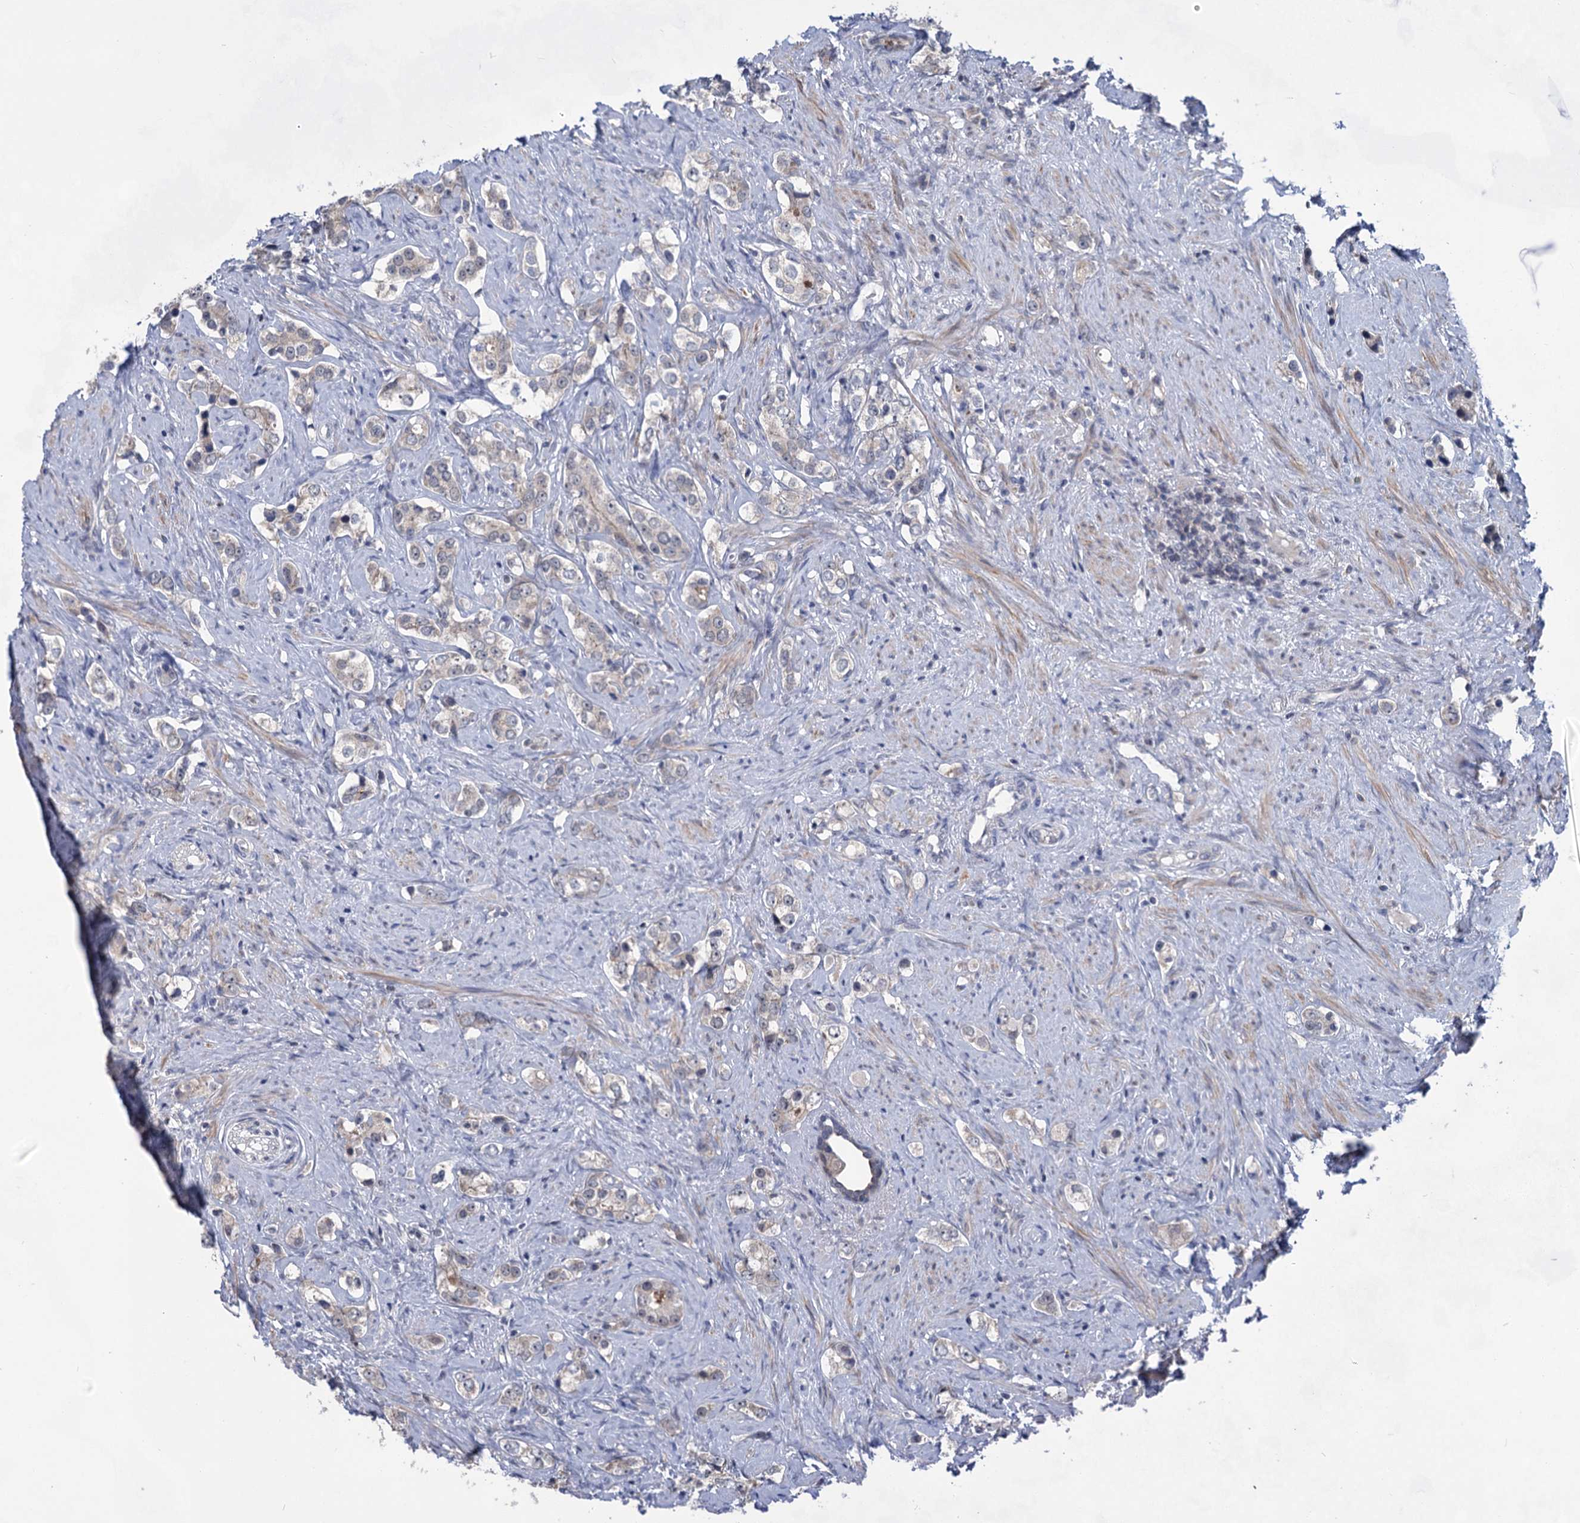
{"staining": {"intensity": "negative", "quantity": "none", "location": "none"}, "tissue": "prostate cancer", "cell_type": "Tumor cells", "image_type": "cancer", "snomed": [{"axis": "morphology", "description": "Adenocarcinoma, High grade"}, {"axis": "topography", "description": "Prostate"}], "caption": "Immunohistochemistry (IHC) image of neoplastic tissue: prostate high-grade adenocarcinoma stained with DAB (3,3'-diaminobenzidine) exhibits no significant protein positivity in tumor cells.", "gene": "TTC17", "patient": {"sex": "male", "age": 63}}